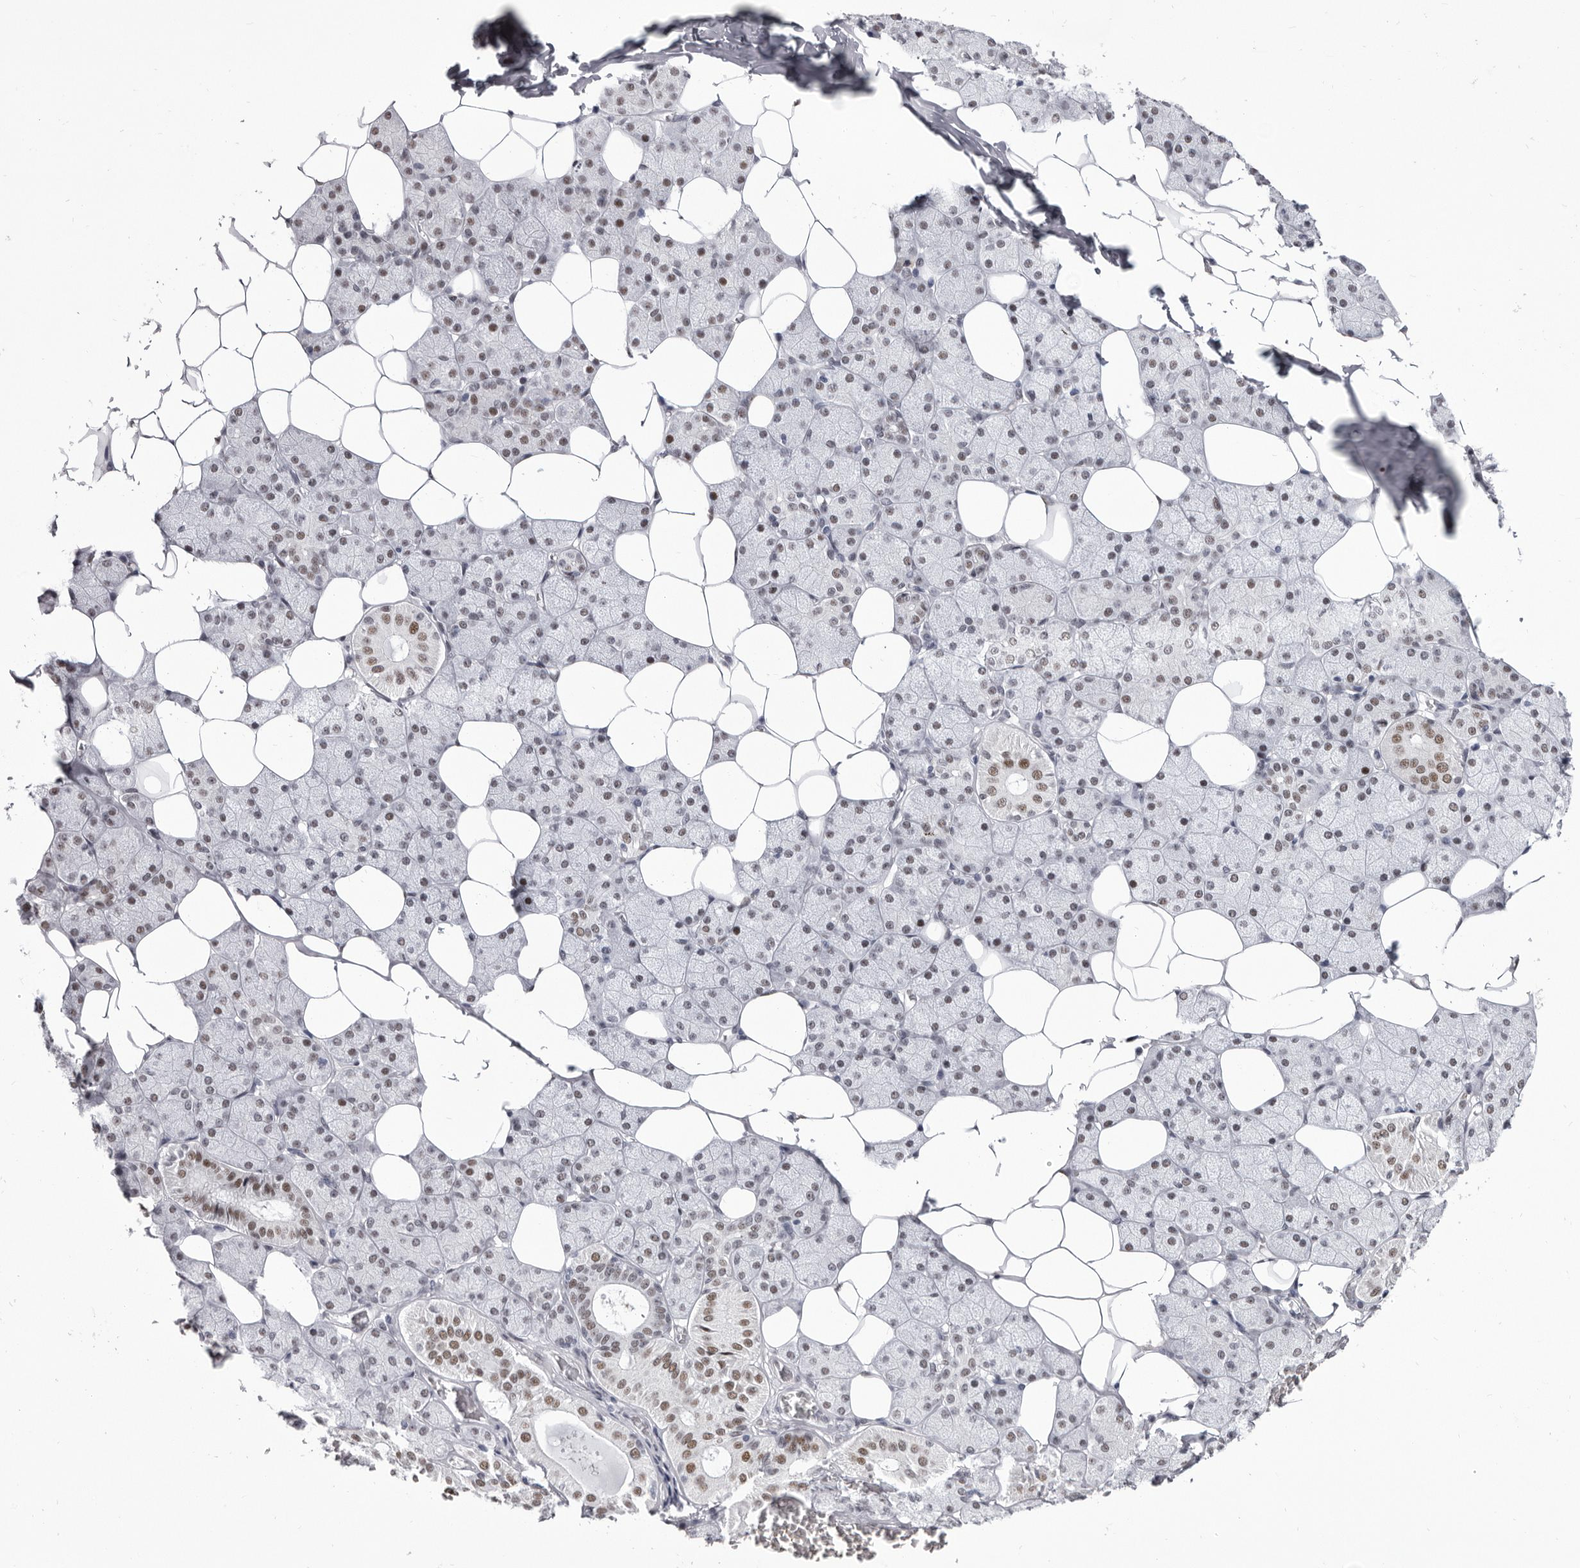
{"staining": {"intensity": "moderate", "quantity": "<25%", "location": "nuclear"}, "tissue": "salivary gland", "cell_type": "Glandular cells", "image_type": "normal", "snomed": [{"axis": "morphology", "description": "Normal tissue, NOS"}, {"axis": "topography", "description": "Salivary gland"}], "caption": "IHC staining of benign salivary gland, which displays low levels of moderate nuclear expression in about <25% of glandular cells indicating moderate nuclear protein positivity. The staining was performed using DAB (3,3'-diaminobenzidine) (brown) for protein detection and nuclei were counterstained in hematoxylin (blue).", "gene": "ZNF326", "patient": {"sex": "female", "age": 33}}